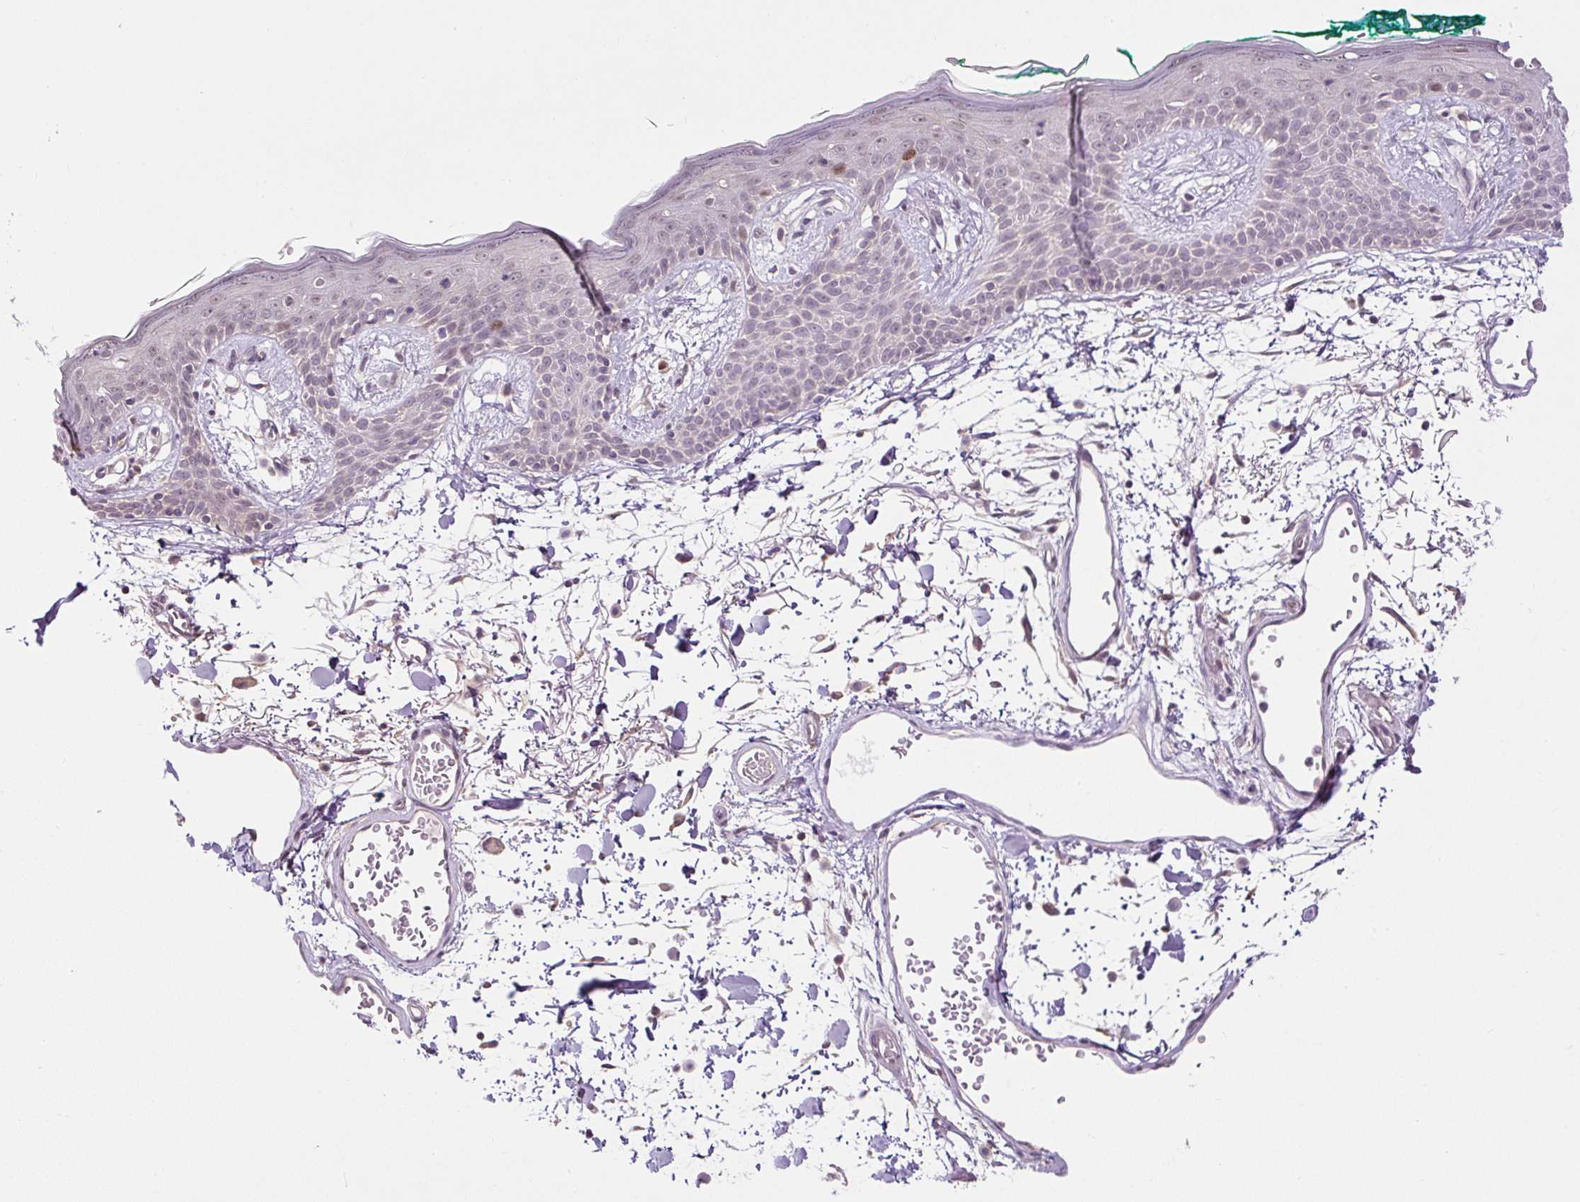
{"staining": {"intensity": "negative", "quantity": "none", "location": "none"}, "tissue": "skin", "cell_type": "Fibroblasts", "image_type": "normal", "snomed": [{"axis": "morphology", "description": "Normal tissue, NOS"}, {"axis": "topography", "description": "Skin"}], "caption": "Immunohistochemical staining of benign skin shows no significant staining in fibroblasts.", "gene": "RACGAP1", "patient": {"sex": "male", "age": 79}}